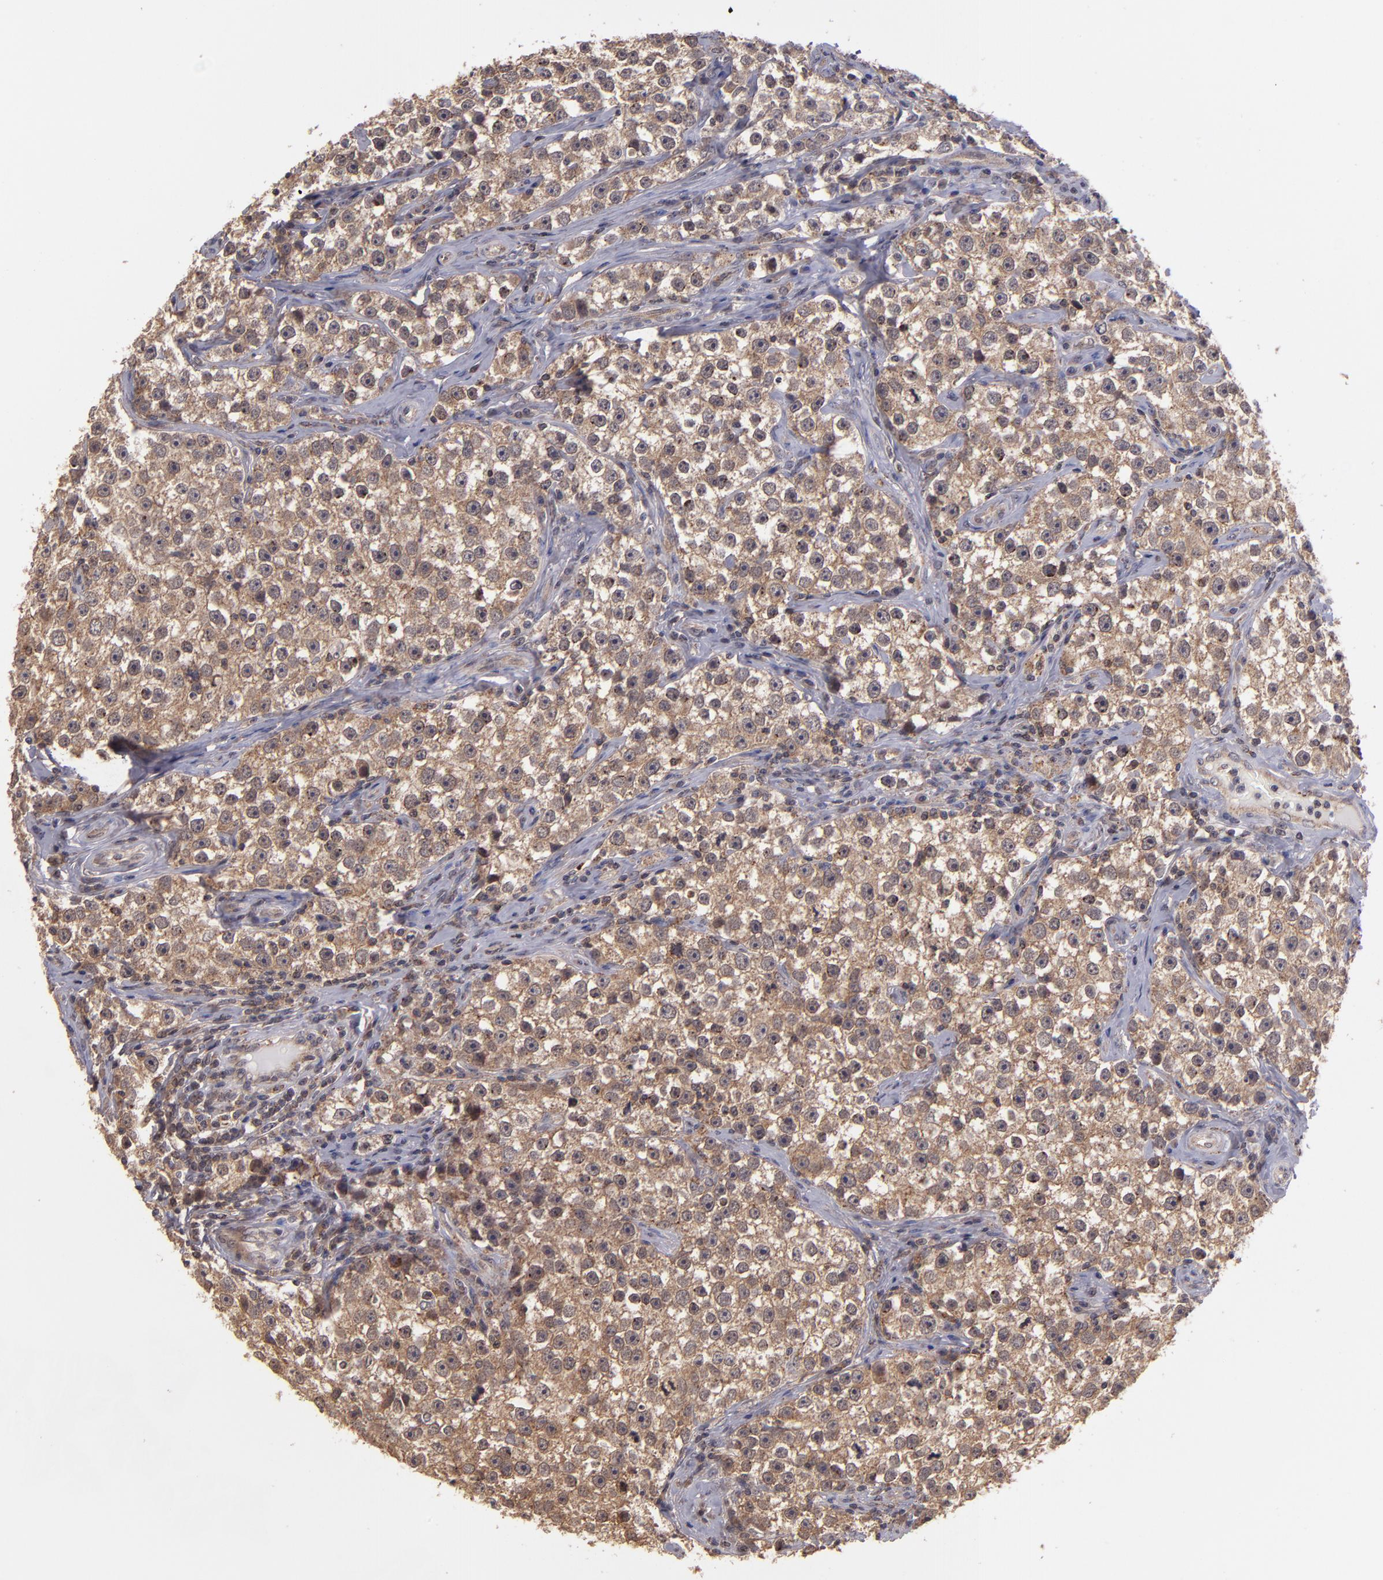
{"staining": {"intensity": "moderate", "quantity": ">75%", "location": "cytoplasmic/membranous"}, "tissue": "testis cancer", "cell_type": "Tumor cells", "image_type": "cancer", "snomed": [{"axis": "morphology", "description": "Seminoma, NOS"}, {"axis": "topography", "description": "Testis"}], "caption": "This image shows seminoma (testis) stained with immunohistochemistry to label a protein in brown. The cytoplasmic/membranous of tumor cells show moderate positivity for the protein. Nuclei are counter-stained blue.", "gene": "ZFYVE1", "patient": {"sex": "male", "age": 32}}